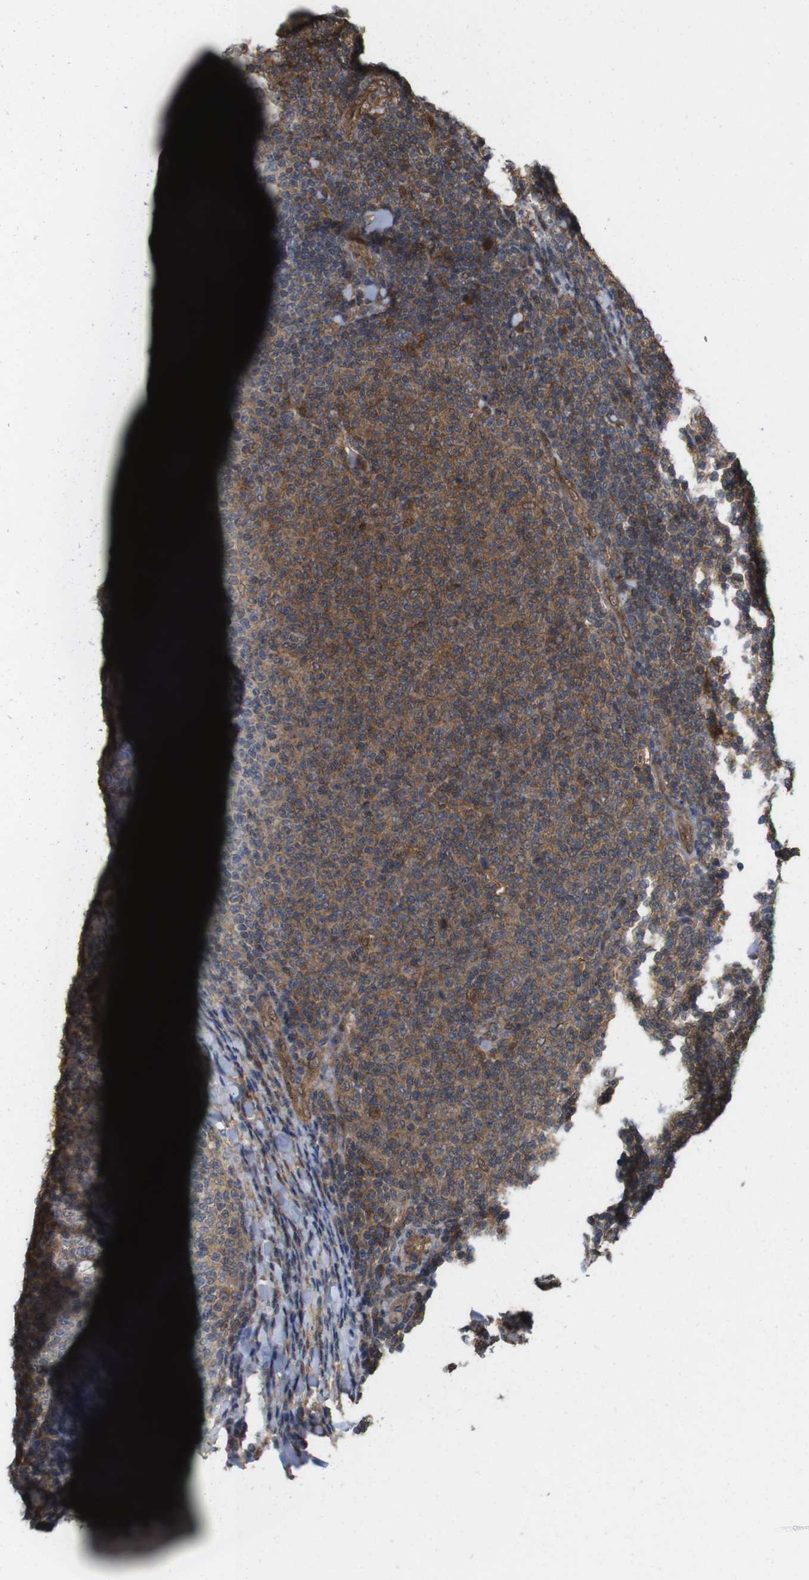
{"staining": {"intensity": "moderate", "quantity": ">75%", "location": "cytoplasmic/membranous,nuclear"}, "tissue": "lymphoma", "cell_type": "Tumor cells", "image_type": "cancer", "snomed": [{"axis": "morphology", "description": "Malignant lymphoma, non-Hodgkin's type, Low grade"}, {"axis": "topography", "description": "Lymph node"}], "caption": "Immunohistochemical staining of lymphoma demonstrates moderate cytoplasmic/membranous and nuclear protein expression in approximately >75% of tumor cells.", "gene": "YWHAG", "patient": {"sex": "male", "age": 66}}